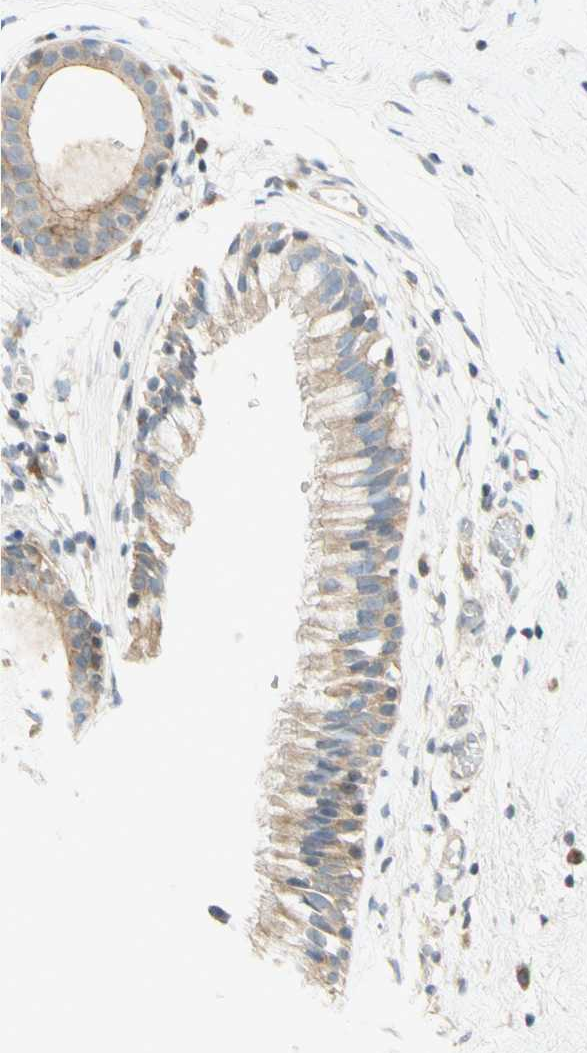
{"staining": {"intensity": "moderate", "quantity": ">75%", "location": "cytoplasmic/membranous"}, "tissue": "nasopharynx", "cell_type": "Respiratory epithelial cells", "image_type": "normal", "snomed": [{"axis": "morphology", "description": "Normal tissue, NOS"}, {"axis": "morphology", "description": "Inflammation, NOS"}, {"axis": "topography", "description": "Nasopharynx"}], "caption": "The histopathology image exhibits immunohistochemical staining of unremarkable nasopharynx. There is moderate cytoplasmic/membranous staining is present in about >75% of respiratory epithelial cells.", "gene": "ETF1", "patient": {"sex": "male", "age": 48}}